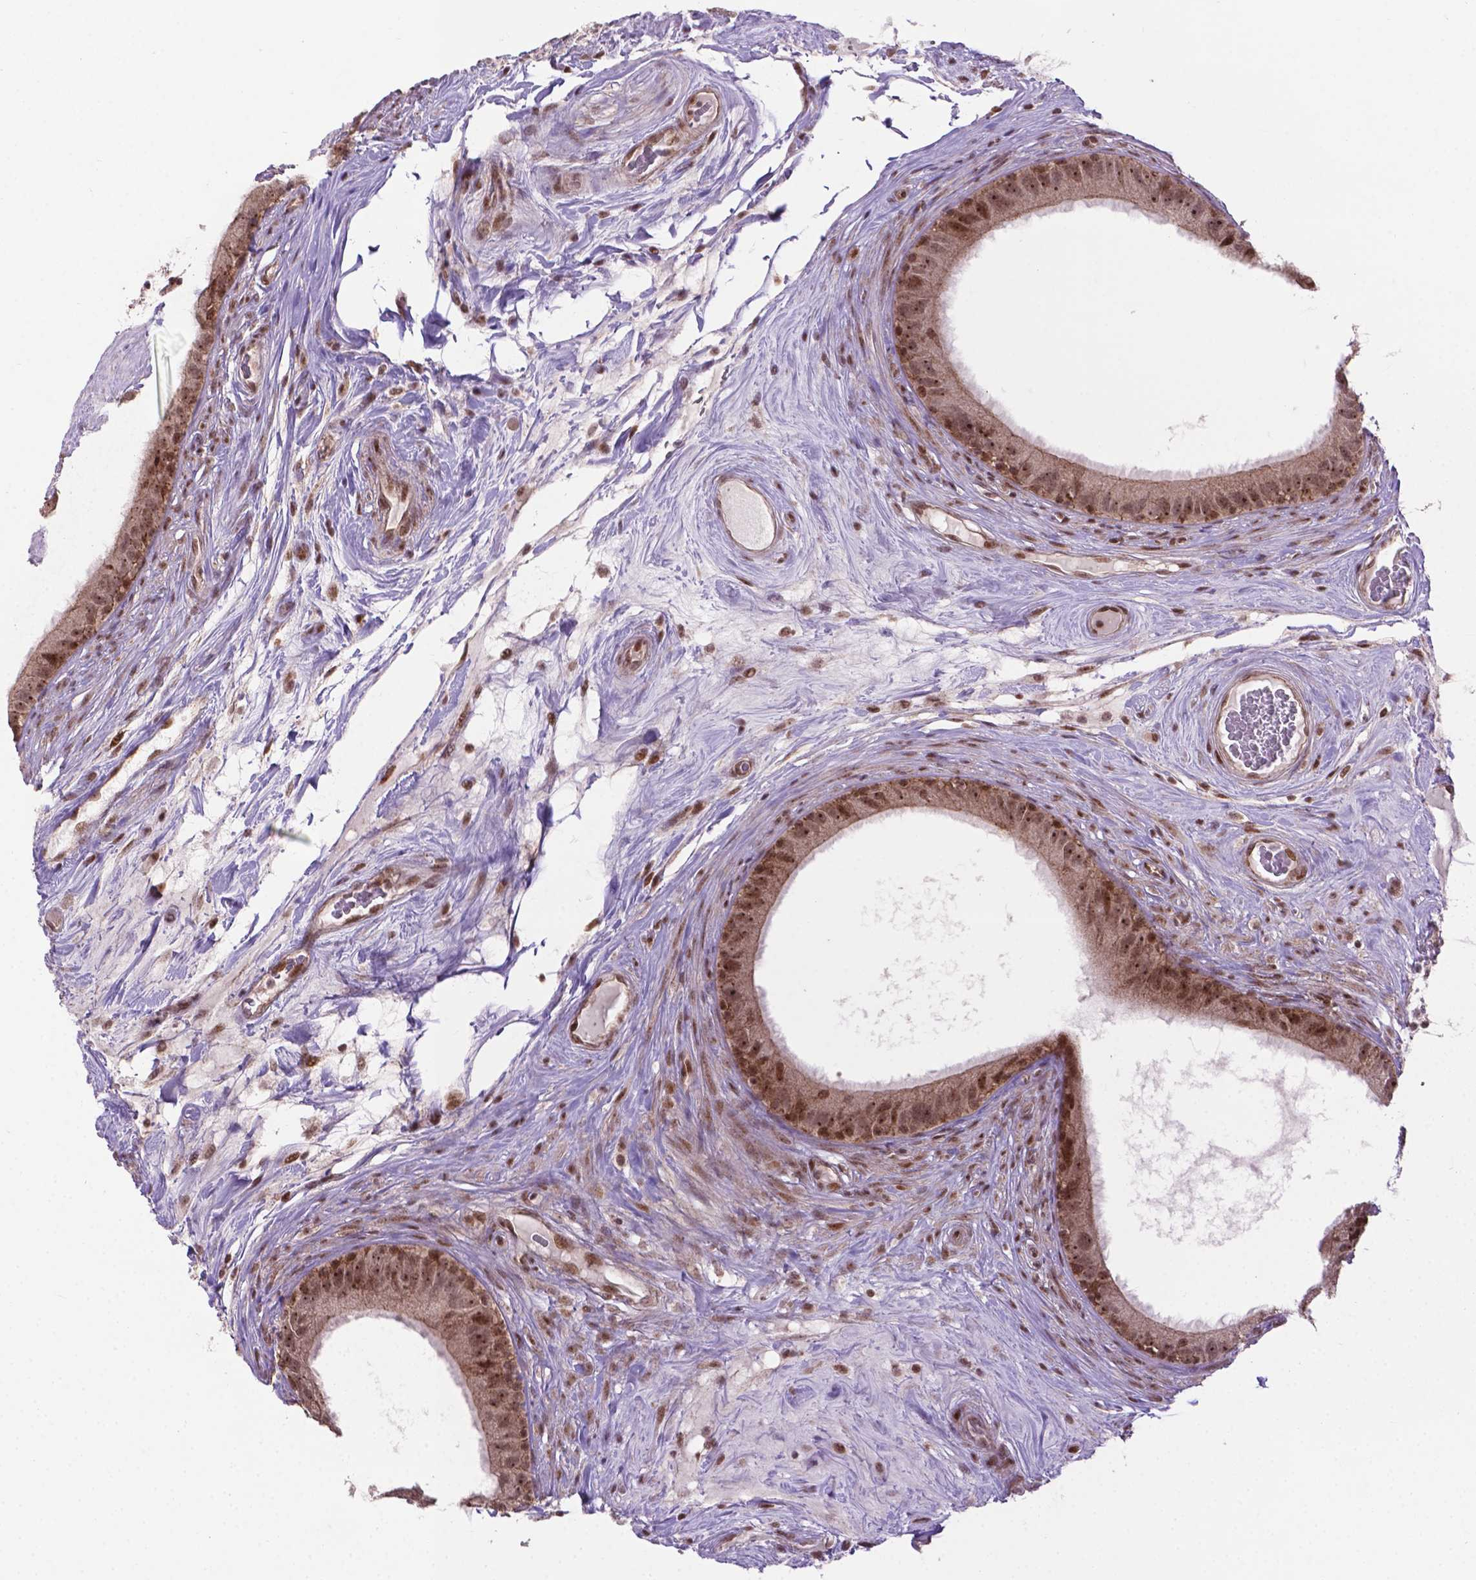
{"staining": {"intensity": "moderate", "quantity": ">75%", "location": "nuclear"}, "tissue": "epididymis", "cell_type": "Glandular cells", "image_type": "normal", "snomed": [{"axis": "morphology", "description": "Normal tissue, NOS"}, {"axis": "topography", "description": "Epididymis"}], "caption": "Moderate nuclear expression is seen in approximately >75% of glandular cells in normal epididymis.", "gene": "CSNK2A1", "patient": {"sex": "male", "age": 59}}